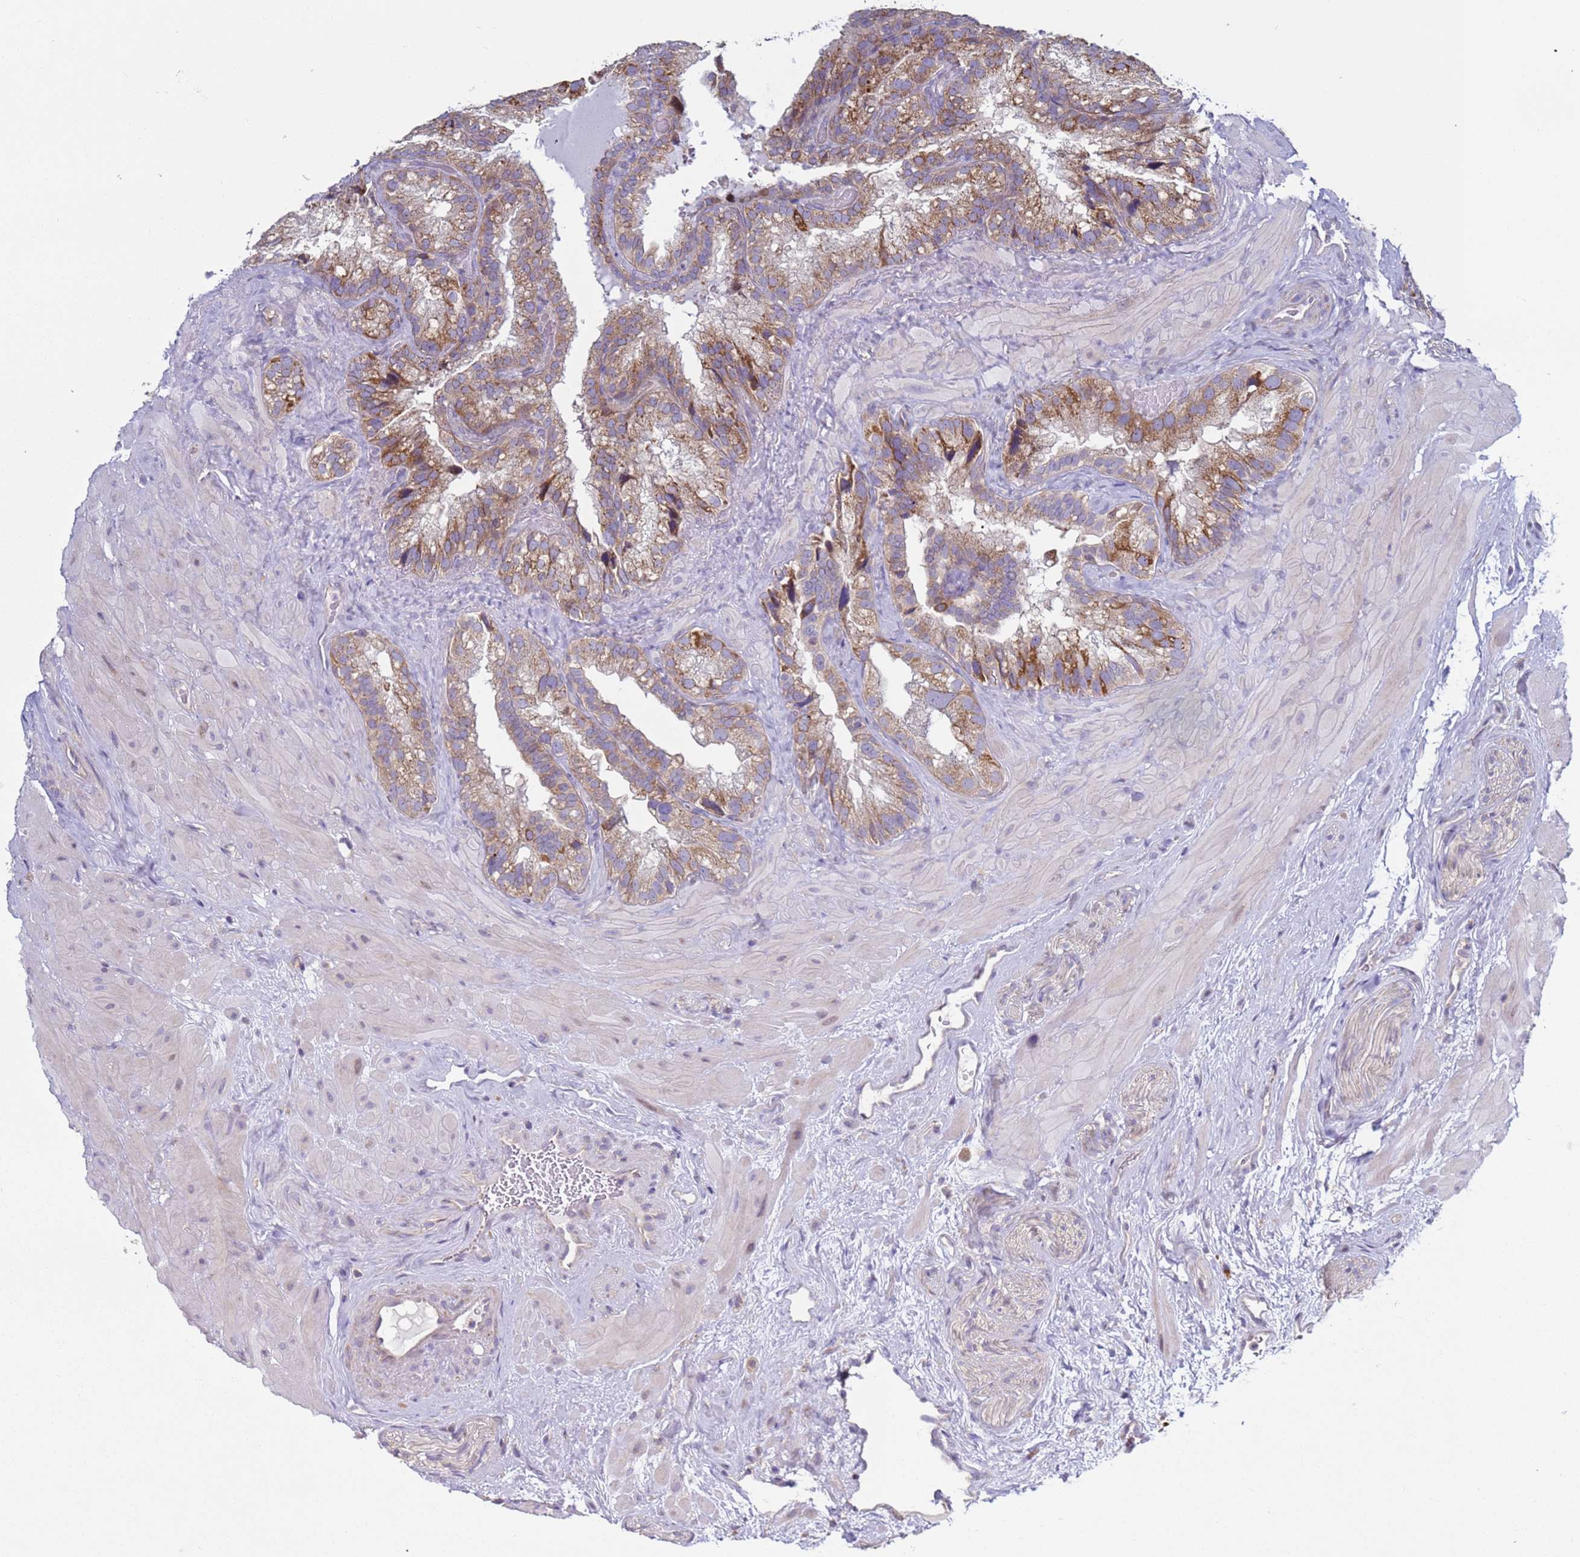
{"staining": {"intensity": "moderate", "quantity": ">75%", "location": "cytoplasmic/membranous"}, "tissue": "seminal vesicle", "cell_type": "Glandular cells", "image_type": "normal", "snomed": [{"axis": "morphology", "description": "Normal tissue, NOS"}, {"axis": "topography", "description": "Prostate"}, {"axis": "topography", "description": "Seminal veicle"}], "caption": "Seminal vesicle was stained to show a protein in brown. There is medium levels of moderate cytoplasmic/membranous staining in about >75% of glandular cells.", "gene": "DIP2B", "patient": {"sex": "male", "age": 68}}